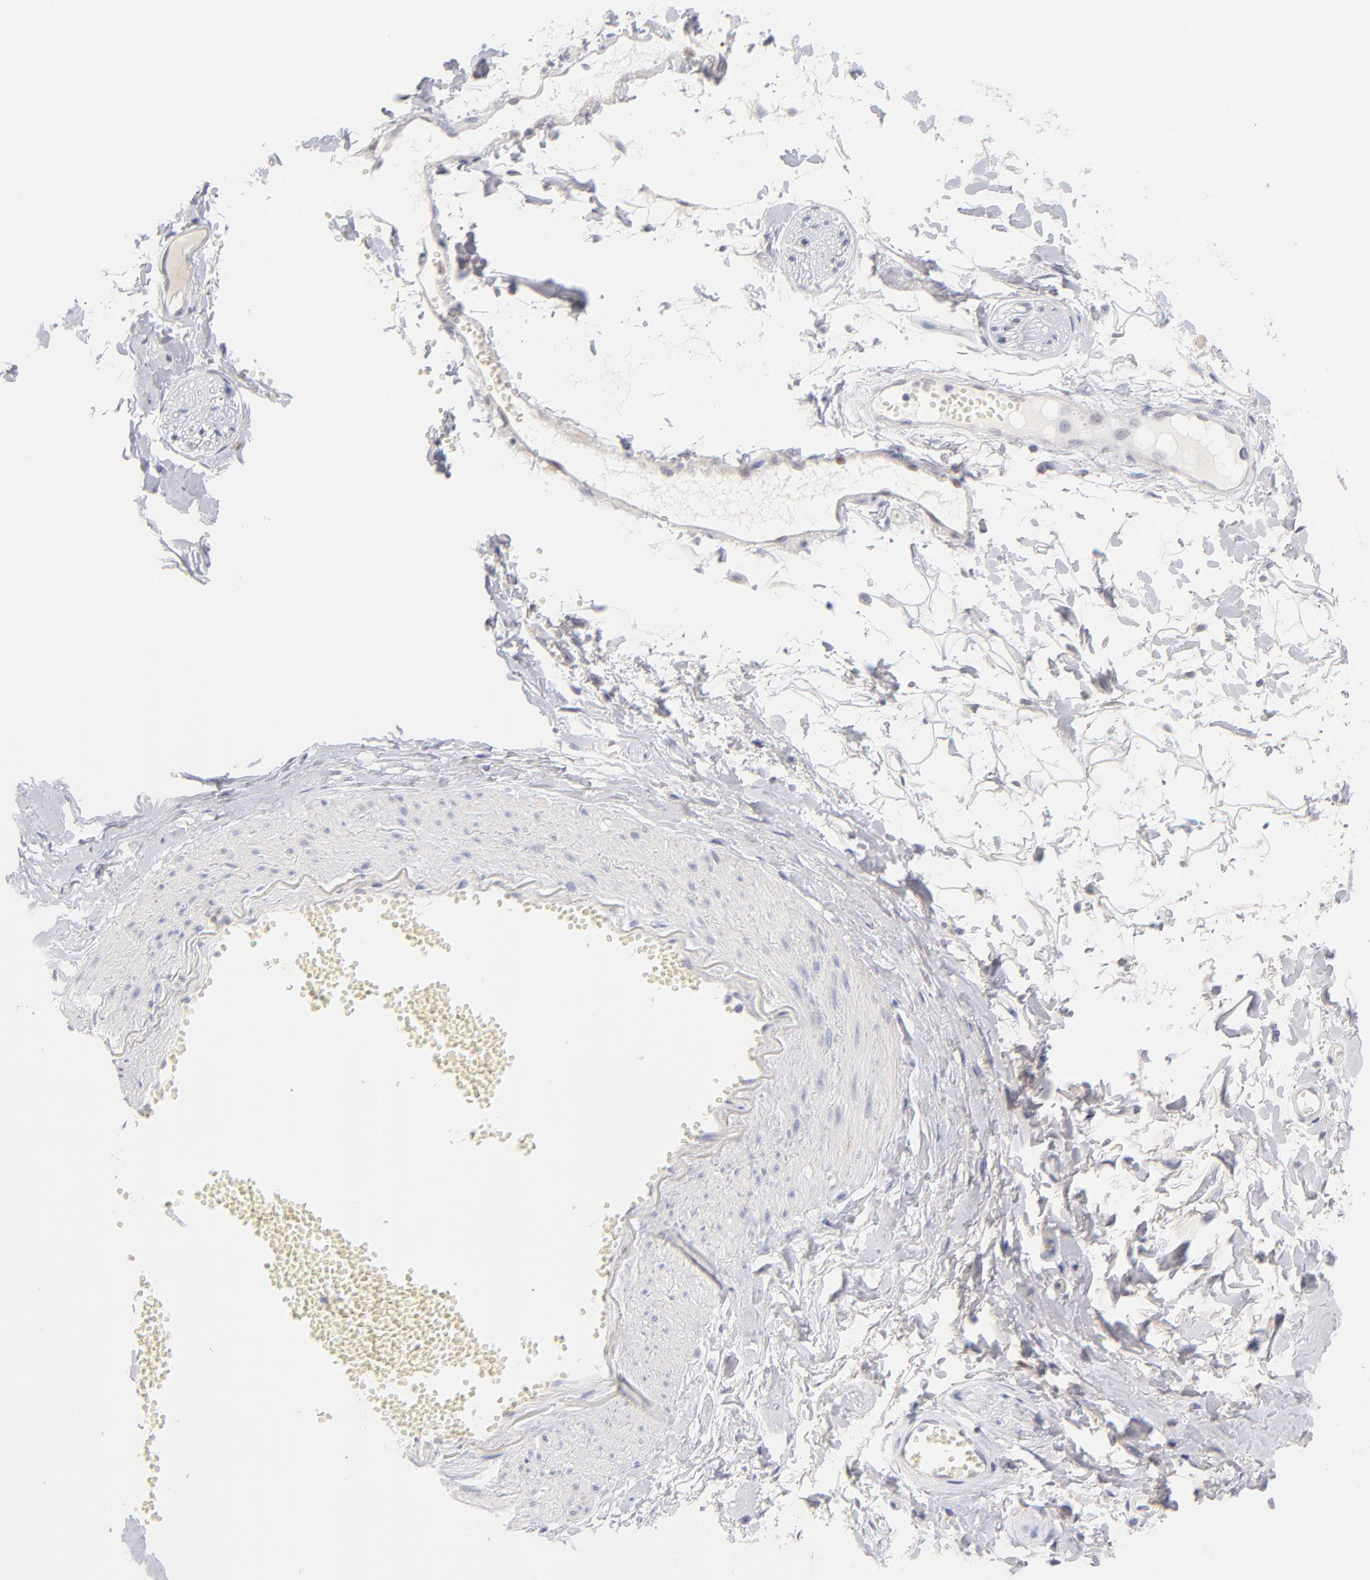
{"staining": {"intensity": "negative", "quantity": "none", "location": "none"}, "tissue": "adipose tissue", "cell_type": "Adipocytes", "image_type": "normal", "snomed": [{"axis": "morphology", "description": "Normal tissue, NOS"}, {"axis": "morphology", "description": "Inflammation, NOS"}, {"axis": "topography", "description": "Salivary gland"}, {"axis": "topography", "description": "Peripheral nerve tissue"}], "caption": "This image is of benign adipose tissue stained with IHC to label a protein in brown with the nuclei are counter-stained blue. There is no expression in adipocytes.", "gene": "PARP1", "patient": {"sex": "female", "age": 75}}